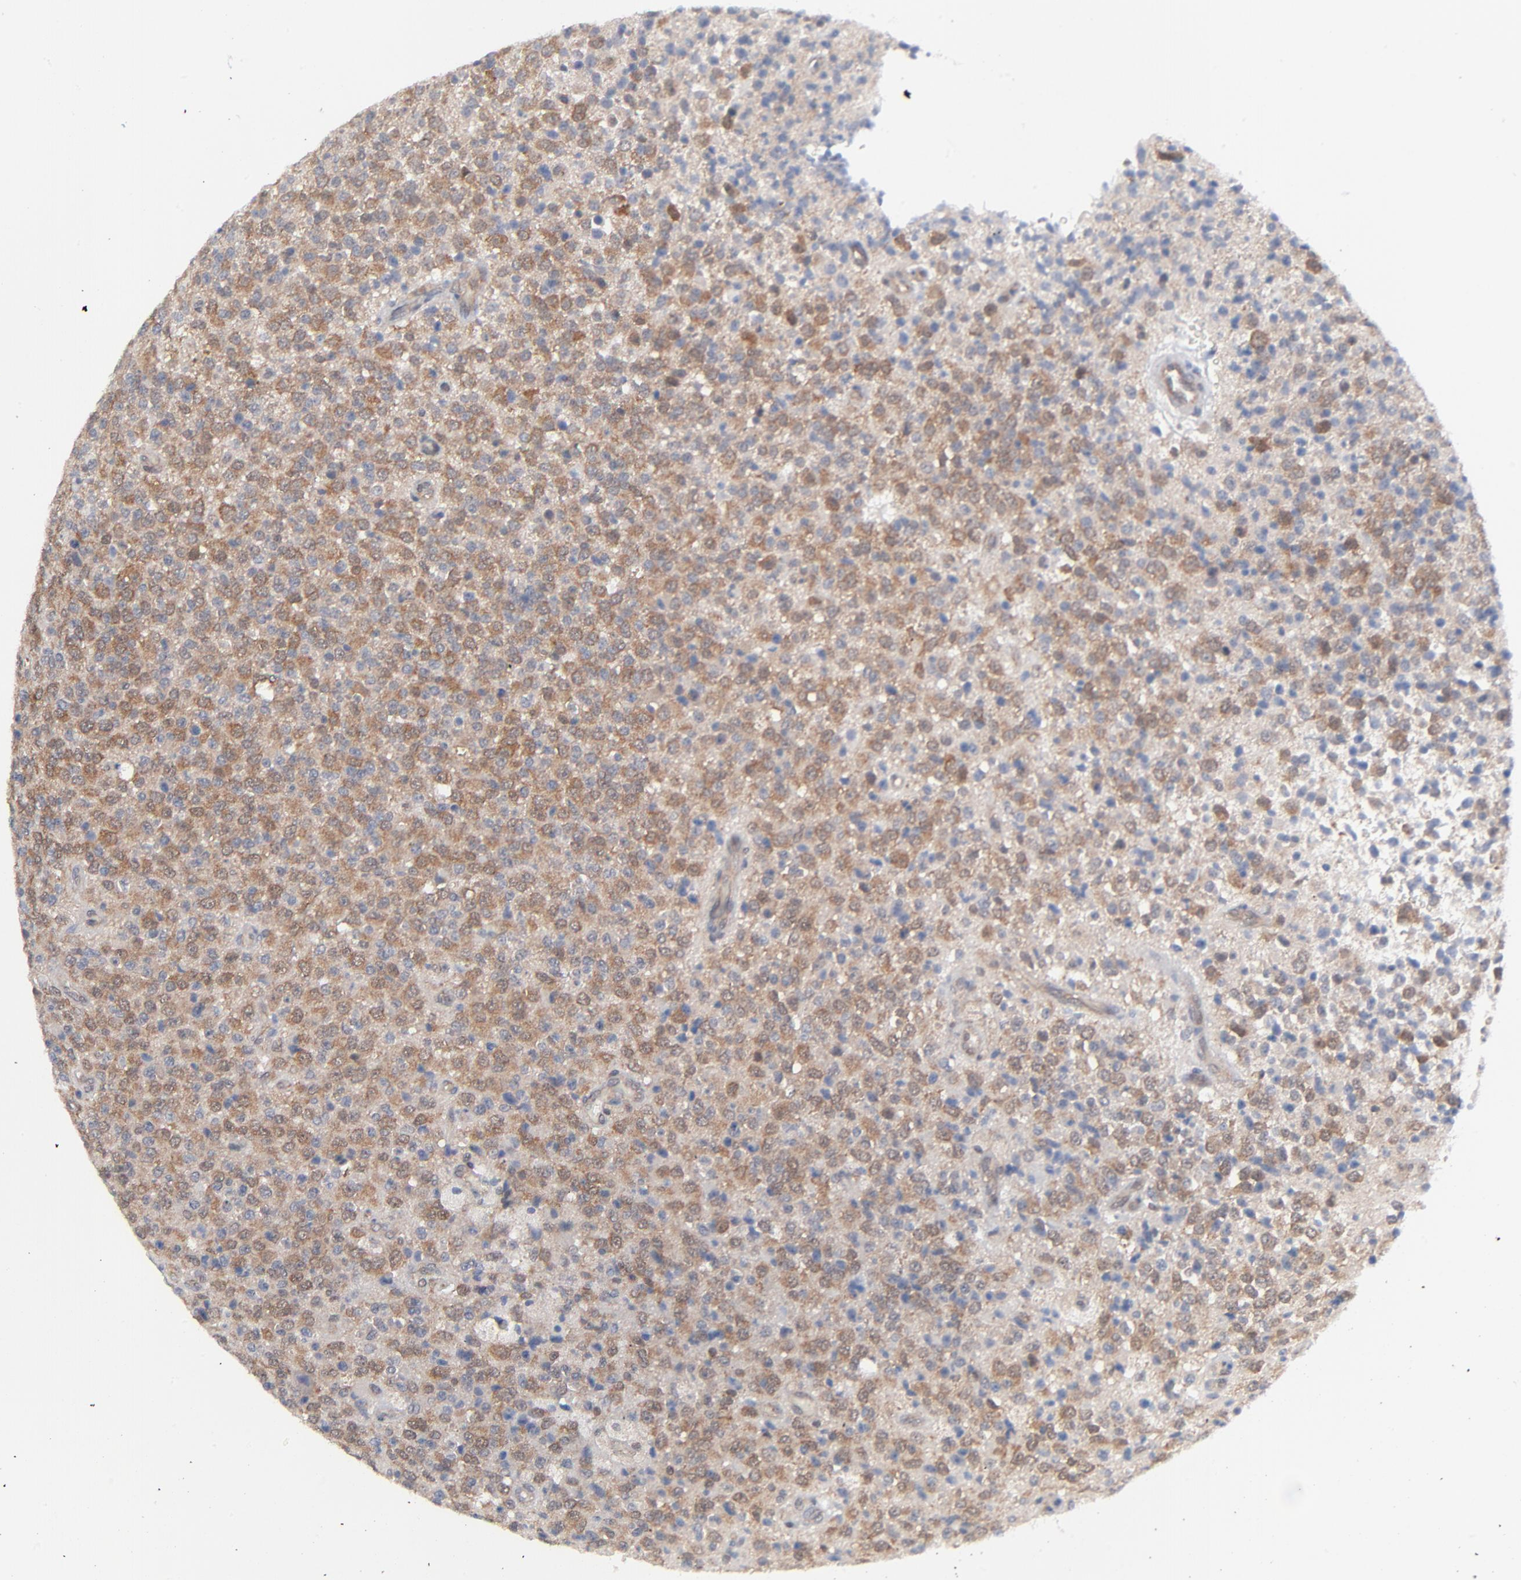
{"staining": {"intensity": "moderate", "quantity": ">75%", "location": "cytoplasmic/membranous"}, "tissue": "glioma", "cell_type": "Tumor cells", "image_type": "cancer", "snomed": [{"axis": "morphology", "description": "Glioma, malignant, High grade"}, {"axis": "topography", "description": "pancreas cauda"}], "caption": "A micrograph showing moderate cytoplasmic/membranous staining in approximately >75% of tumor cells in high-grade glioma (malignant), as visualized by brown immunohistochemical staining.", "gene": "RPS6KB1", "patient": {"sex": "male", "age": 60}}